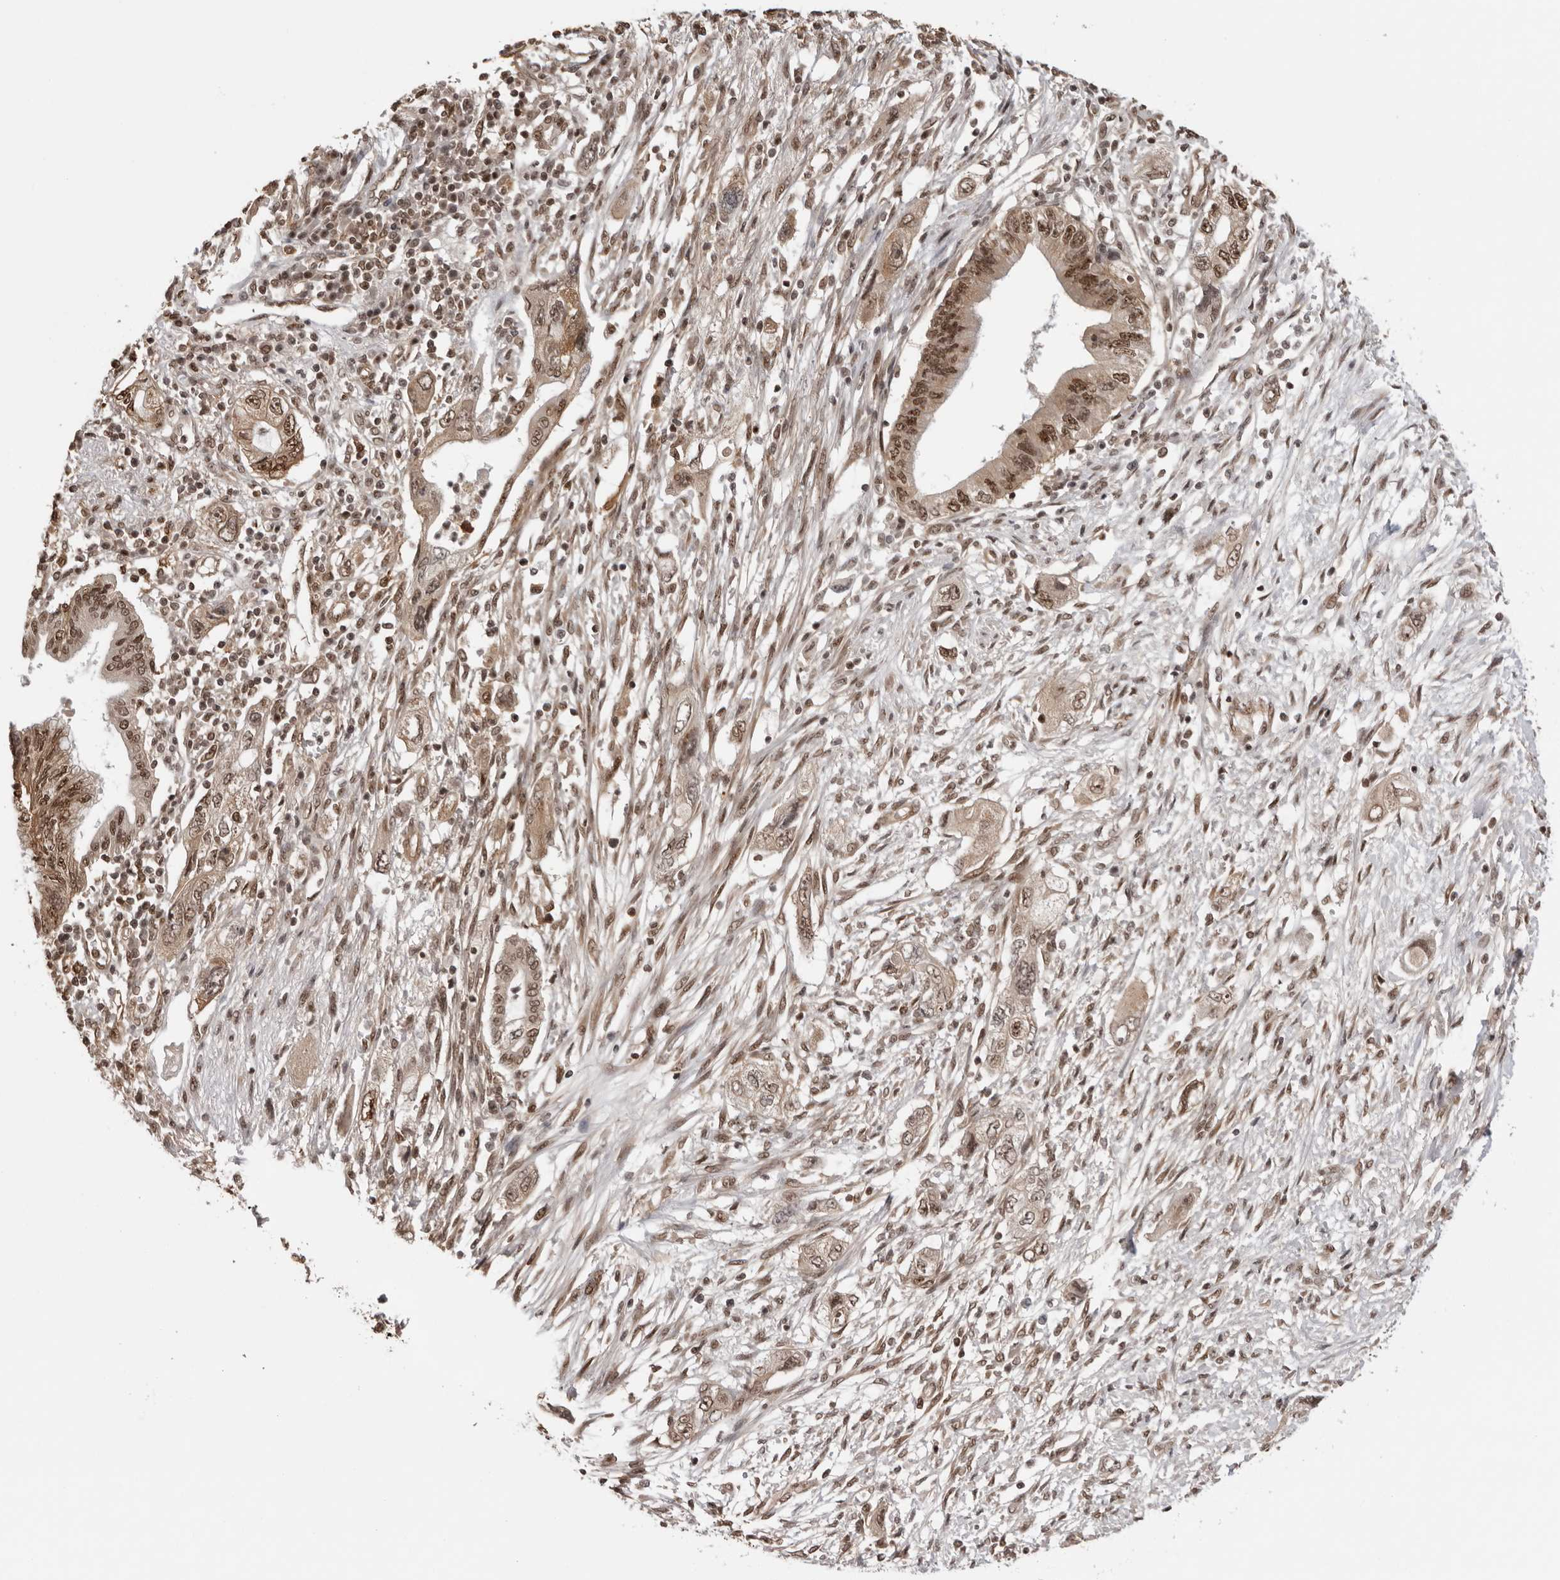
{"staining": {"intensity": "moderate", "quantity": "25%-75%", "location": "nuclear"}, "tissue": "pancreatic cancer", "cell_type": "Tumor cells", "image_type": "cancer", "snomed": [{"axis": "morphology", "description": "Adenocarcinoma, NOS"}, {"axis": "topography", "description": "Pancreas"}], "caption": "Immunohistochemistry (IHC) of pancreatic cancer shows medium levels of moderate nuclear staining in approximately 25%-75% of tumor cells.", "gene": "SDE2", "patient": {"sex": "female", "age": 73}}